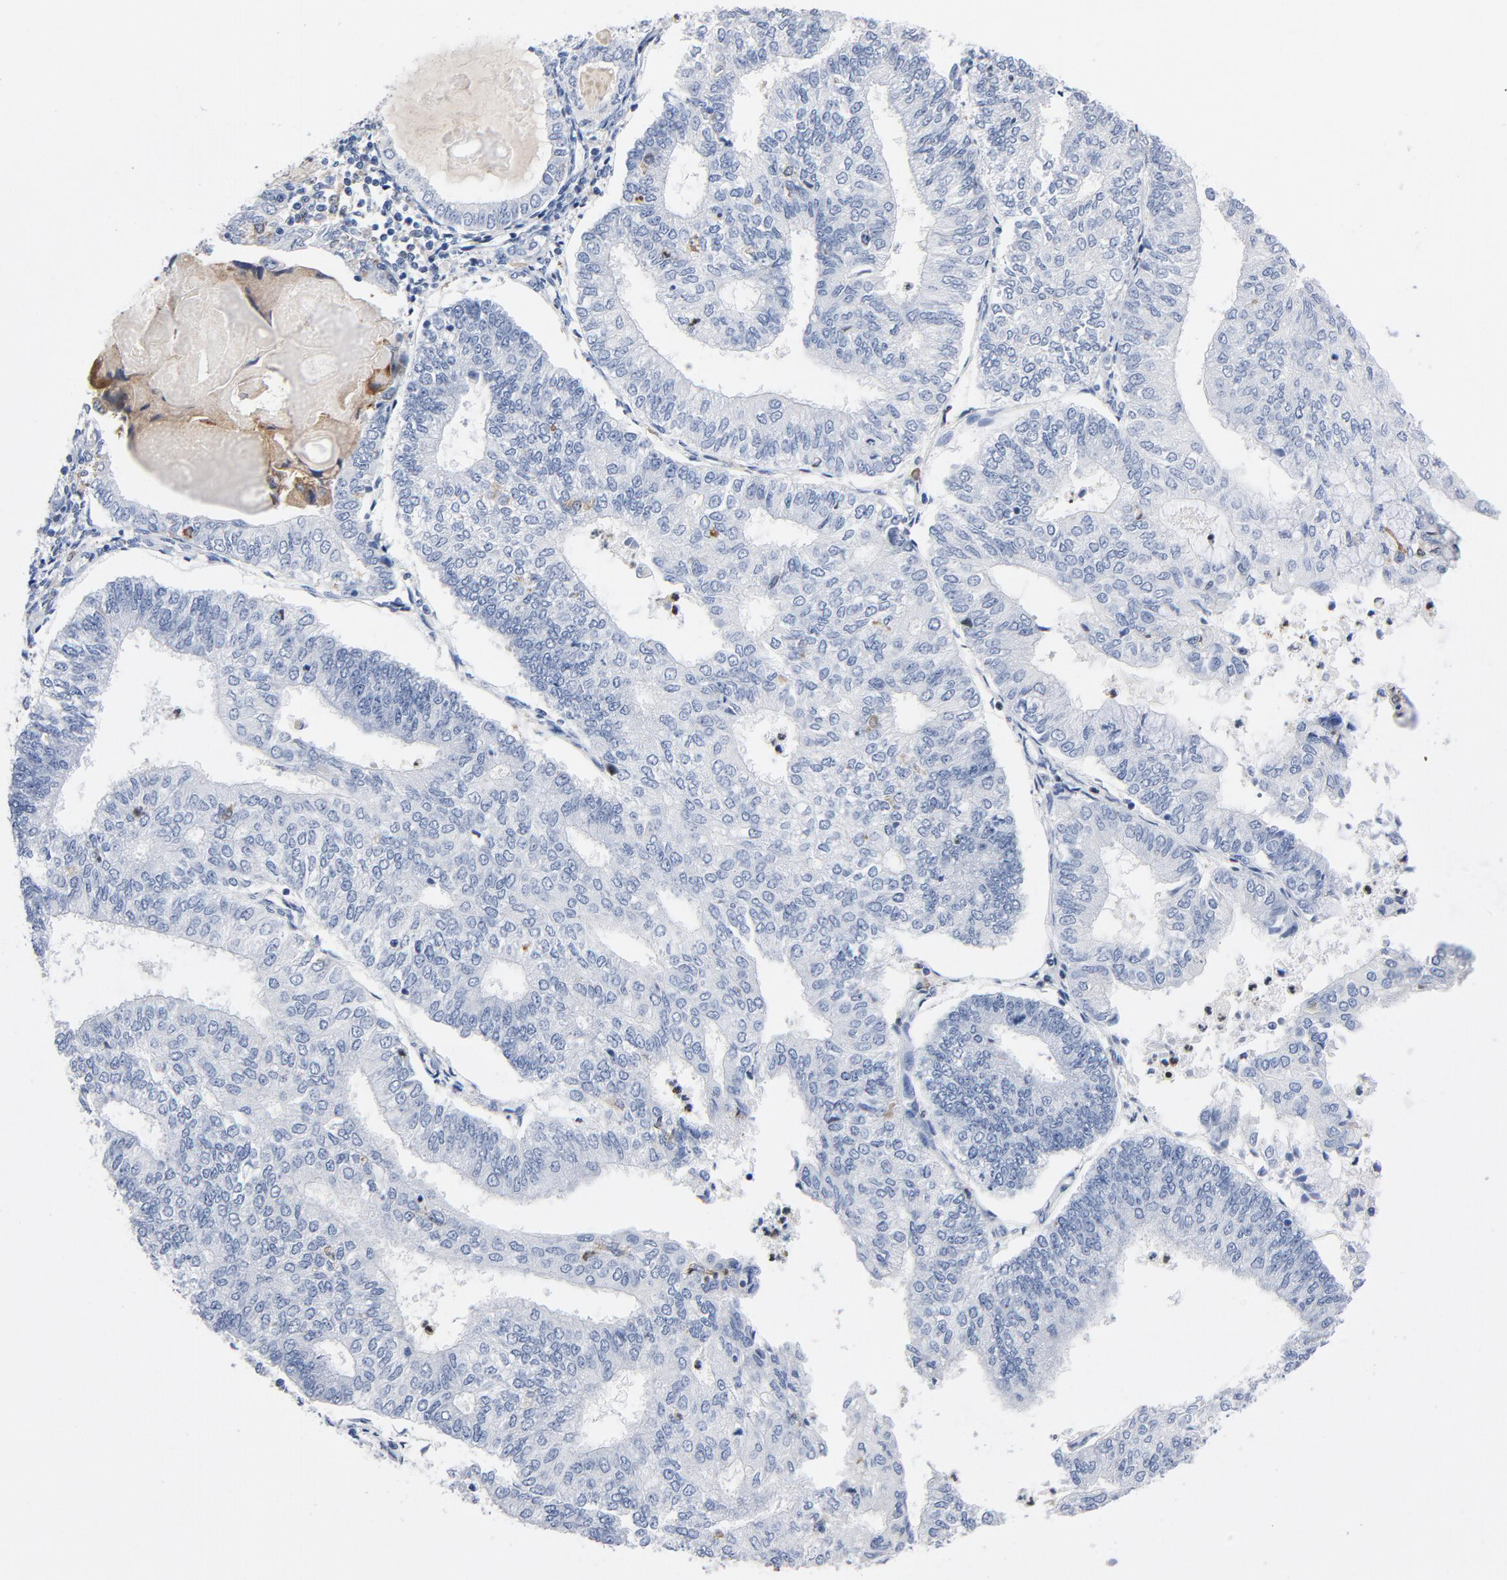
{"staining": {"intensity": "negative", "quantity": "none", "location": "none"}, "tissue": "endometrial cancer", "cell_type": "Tumor cells", "image_type": "cancer", "snomed": [{"axis": "morphology", "description": "Adenocarcinoma, NOS"}, {"axis": "topography", "description": "Endometrium"}], "caption": "This micrograph is of endometrial cancer stained with immunohistochemistry (IHC) to label a protein in brown with the nuclei are counter-stained blue. There is no staining in tumor cells.", "gene": "NCF1", "patient": {"sex": "female", "age": 59}}